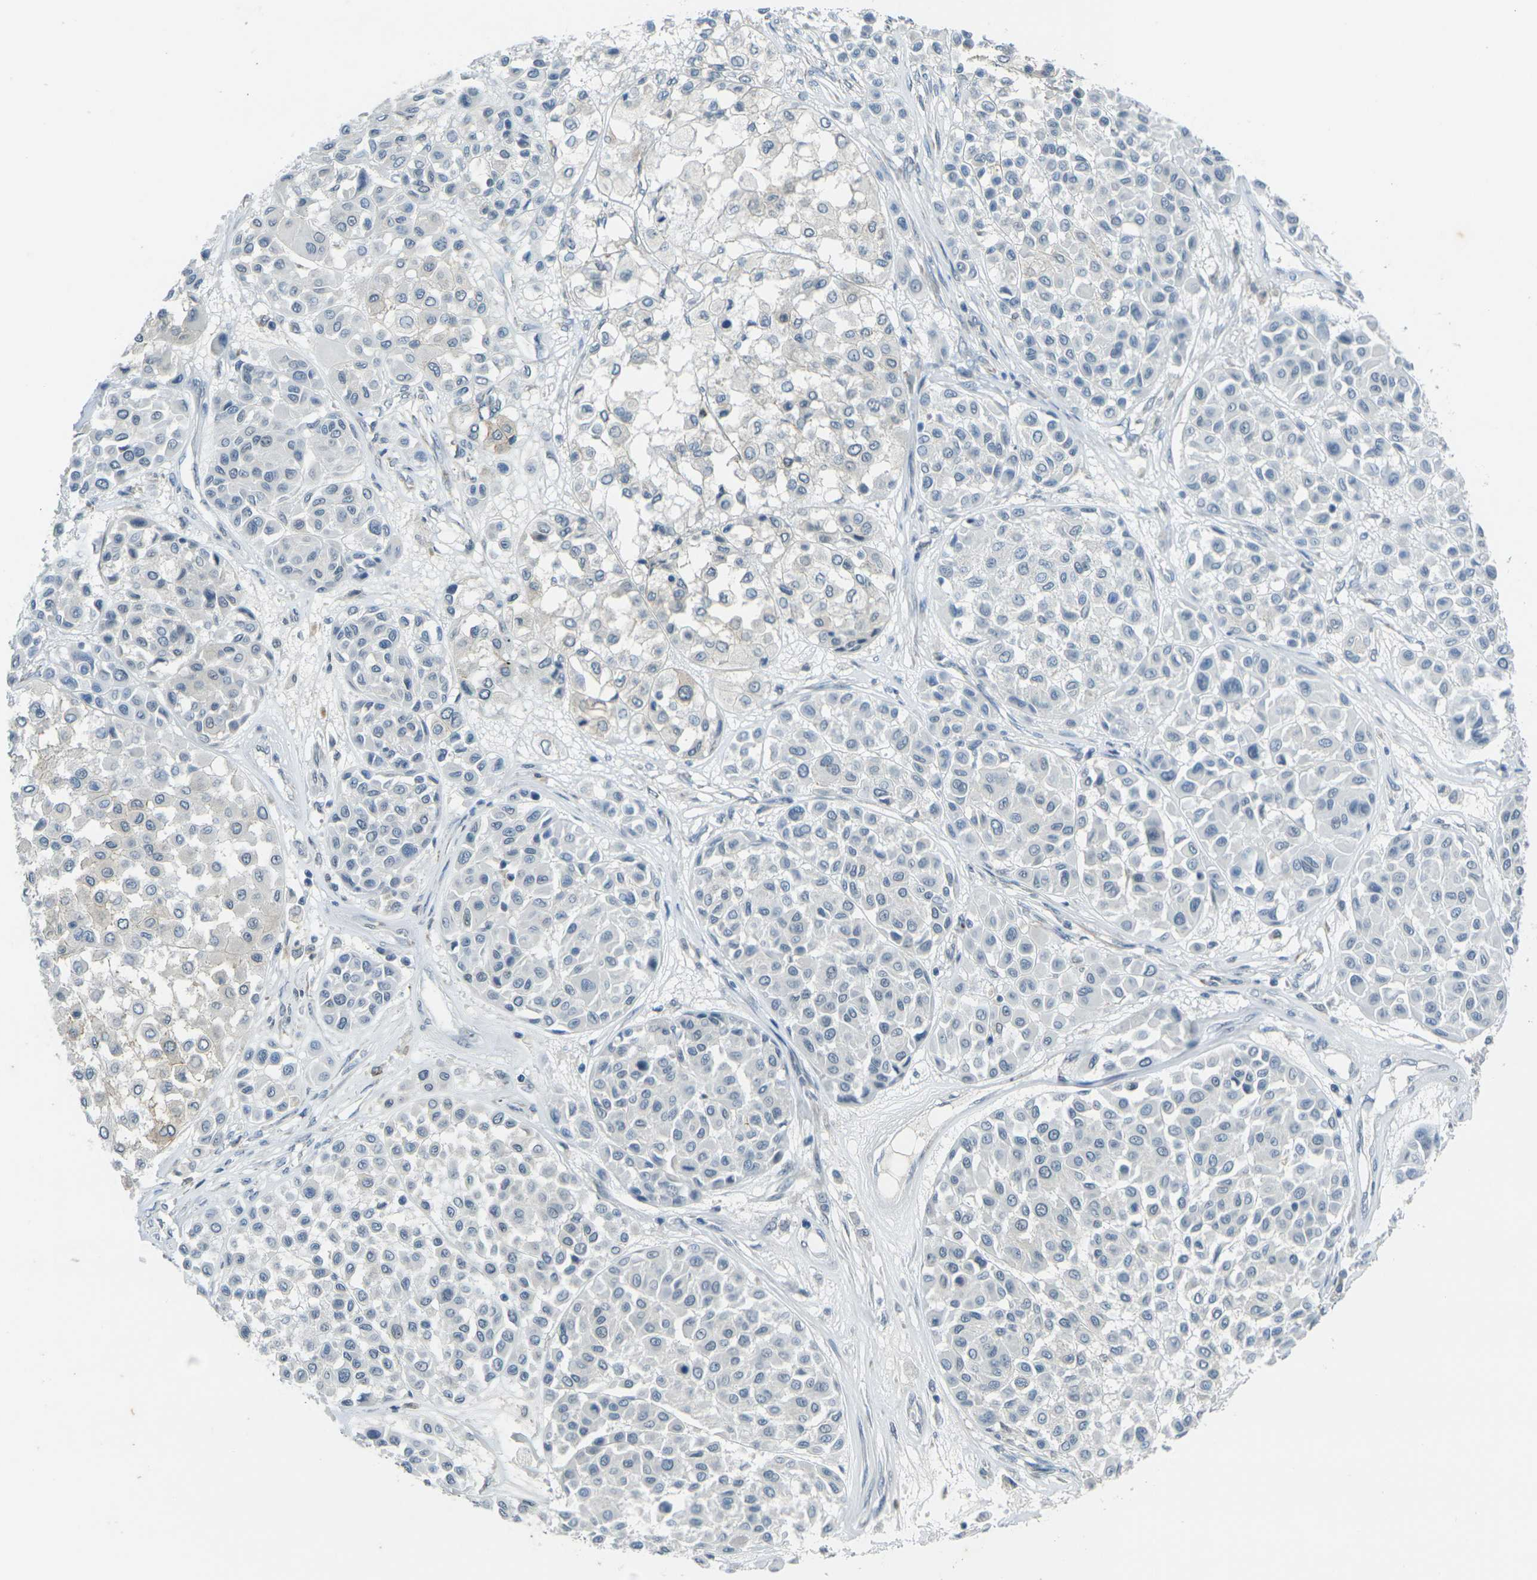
{"staining": {"intensity": "negative", "quantity": "none", "location": "none"}, "tissue": "melanoma", "cell_type": "Tumor cells", "image_type": "cancer", "snomed": [{"axis": "morphology", "description": "Malignant melanoma, Metastatic site"}, {"axis": "topography", "description": "Soft tissue"}], "caption": "Malignant melanoma (metastatic site) was stained to show a protein in brown. There is no significant staining in tumor cells.", "gene": "SPTBN2", "patient": {"sex": "male", "age": 41}}